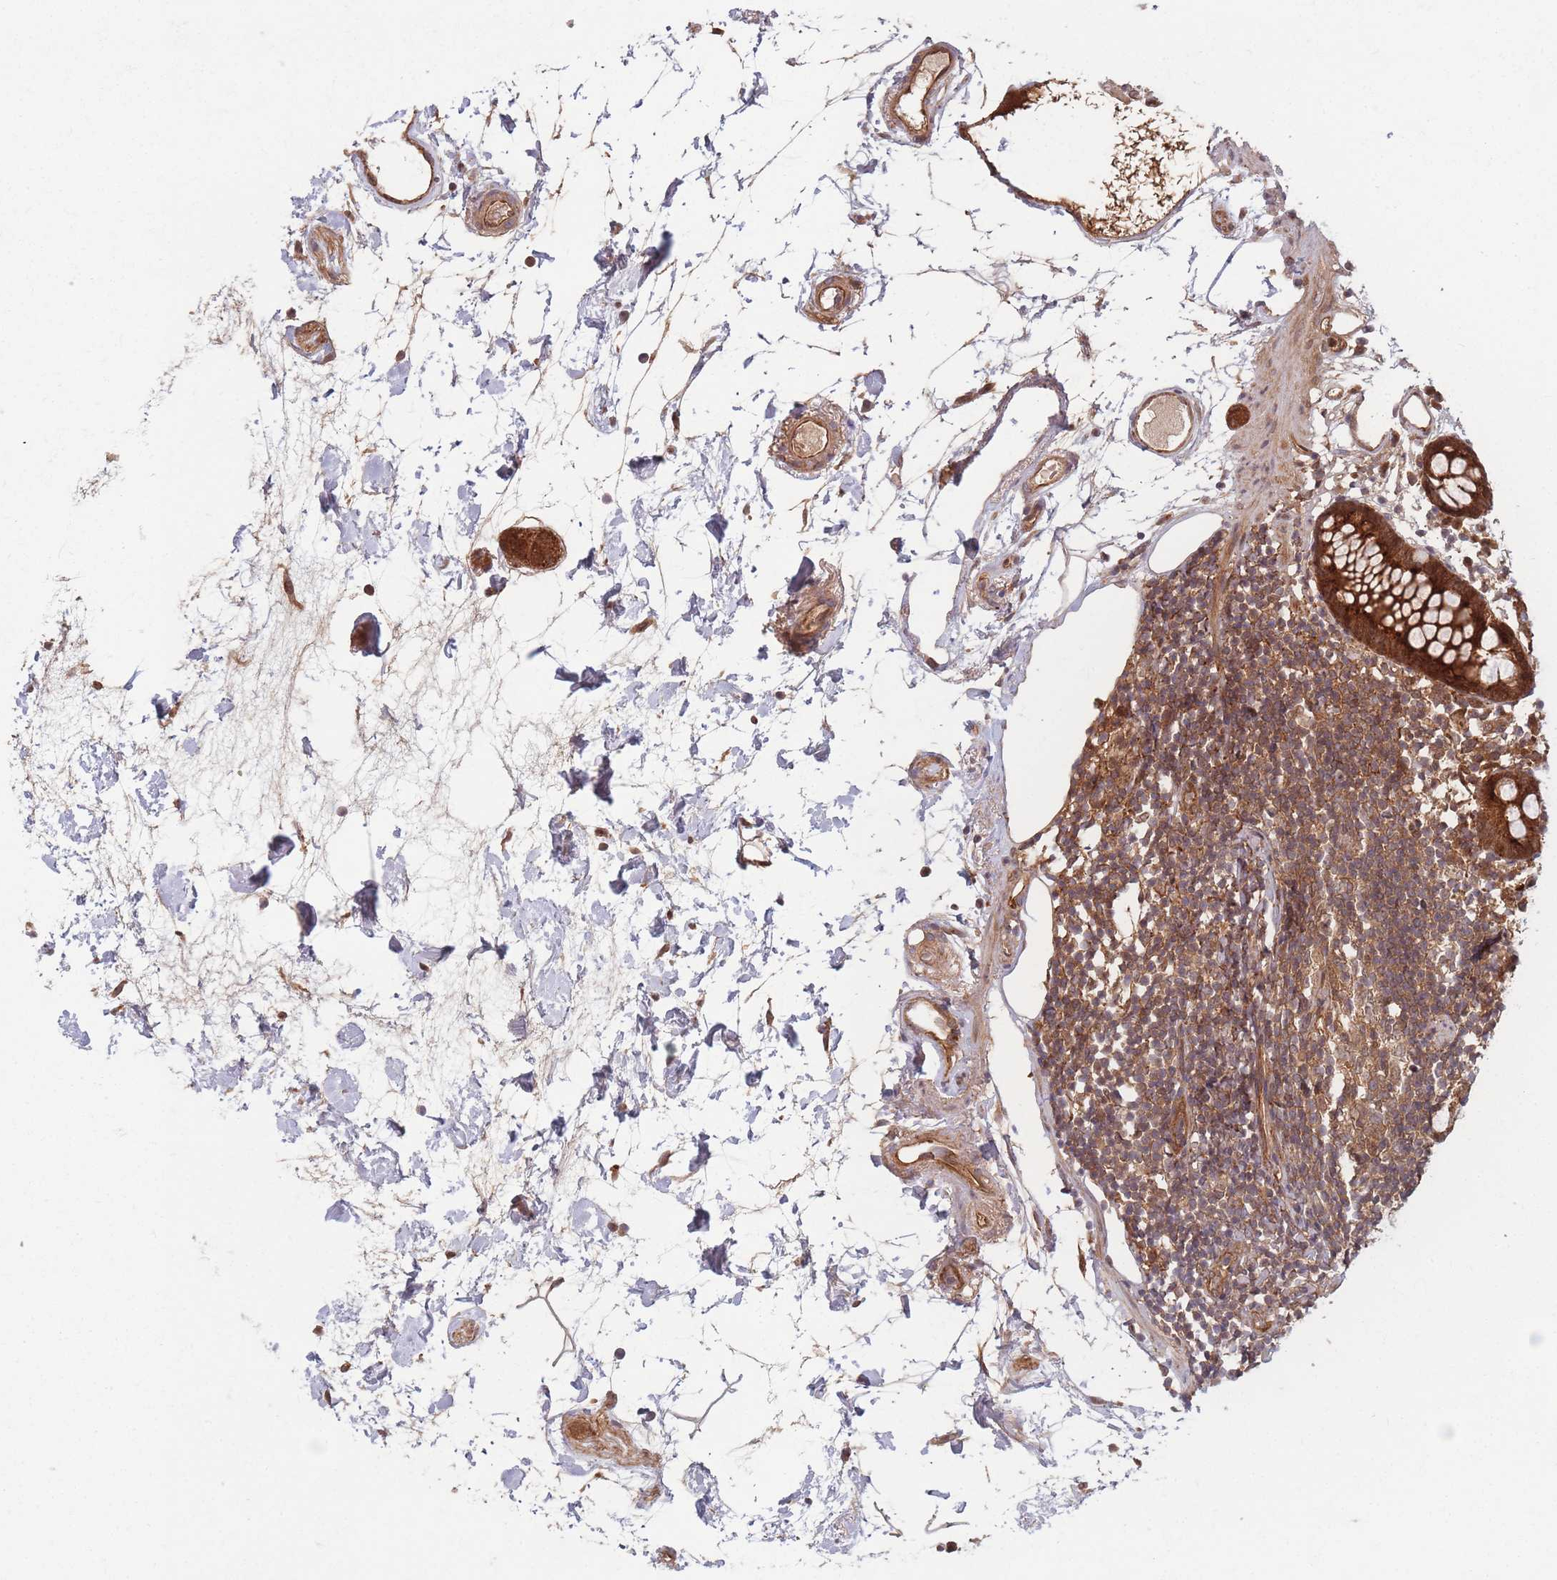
{"staining": {"intensity": "moderate", "quantity": ">75%", "location": "cytoplasmic/membranous"}, "tissue": "colon", "cell_type": "Endothelial cells", "image_type": "normal", "snomed": [{"axis": "morphology", "description": "Normal tissue, NOS"}, {"axis": "topography", "description": "Colon"}], "caption": "Moderate cytoplasmic/membranous positivity for a protein is appreciated in about >75% of endothelial cells of benign colon using immunohistochemistry.", "gene": "PODXL2", "patient": {"sex": "female", "age": 84}}